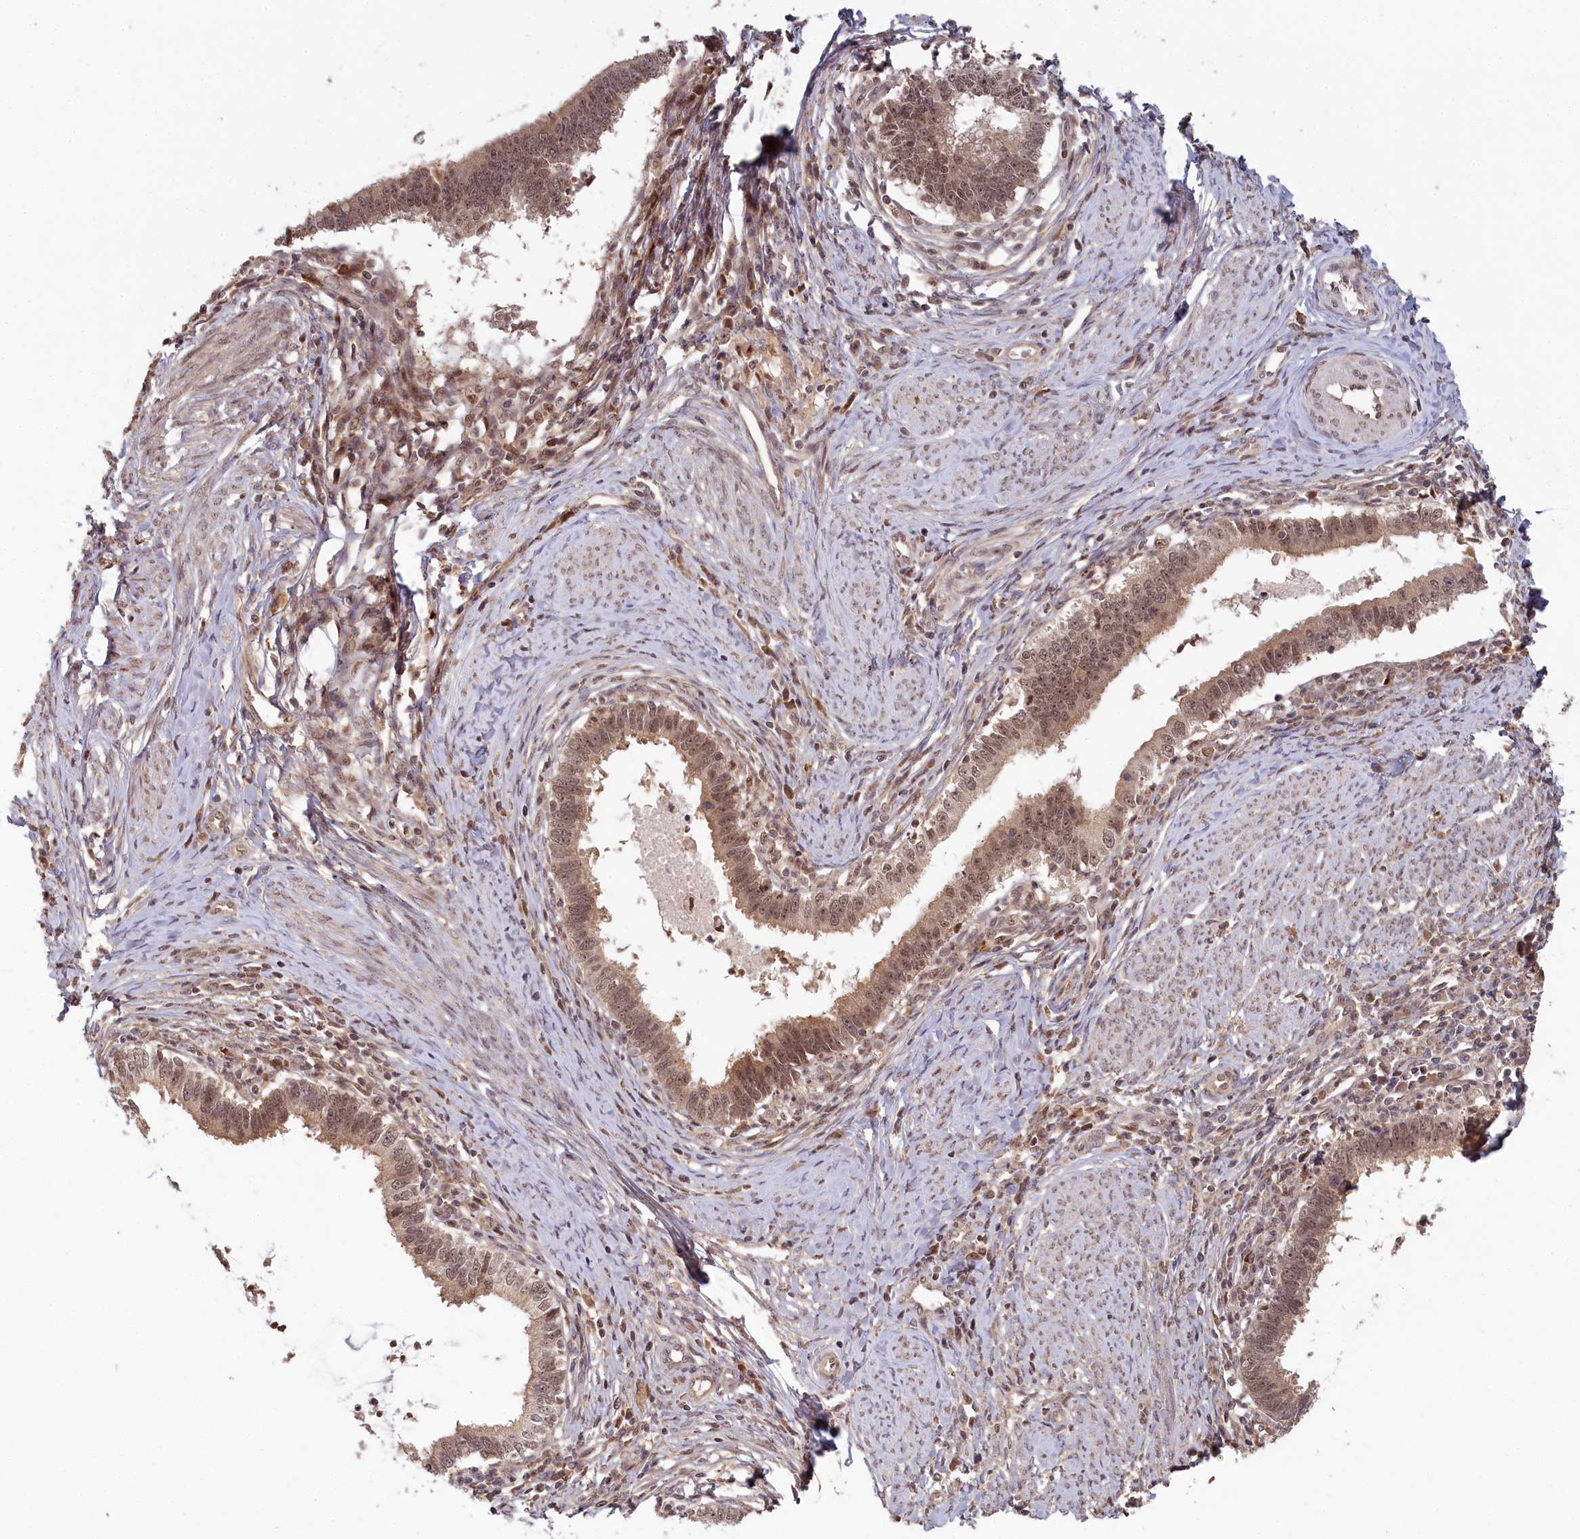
{"staining": {"intensity": "moderate", "quantity": ">75%", "location": "cytoplasmic/membranous,nuclear"}, "tissue": "cervical cancer", "cell_type": "Tumor cells", "image_type": "cancer", "snomed": [{"axis": "morphology", "description": "Adenocarcinoma, NOS"}, {"axis": "topography", "description": "Cervix"}], "caption": "Immunohistochemical staining of human cervical cancer reveals moderate cytoplasmic/membranous and nuclear protein expression in about >75% of tumor cells. The protein of interest is stained brown, and the nuclei are stained in blue (DAB (3,3'-diaminobenzidine) IHC with brightfield microscopy, high magnification).", "gene": "WAPL", "patient": {"sex": "female", "age": 36}}